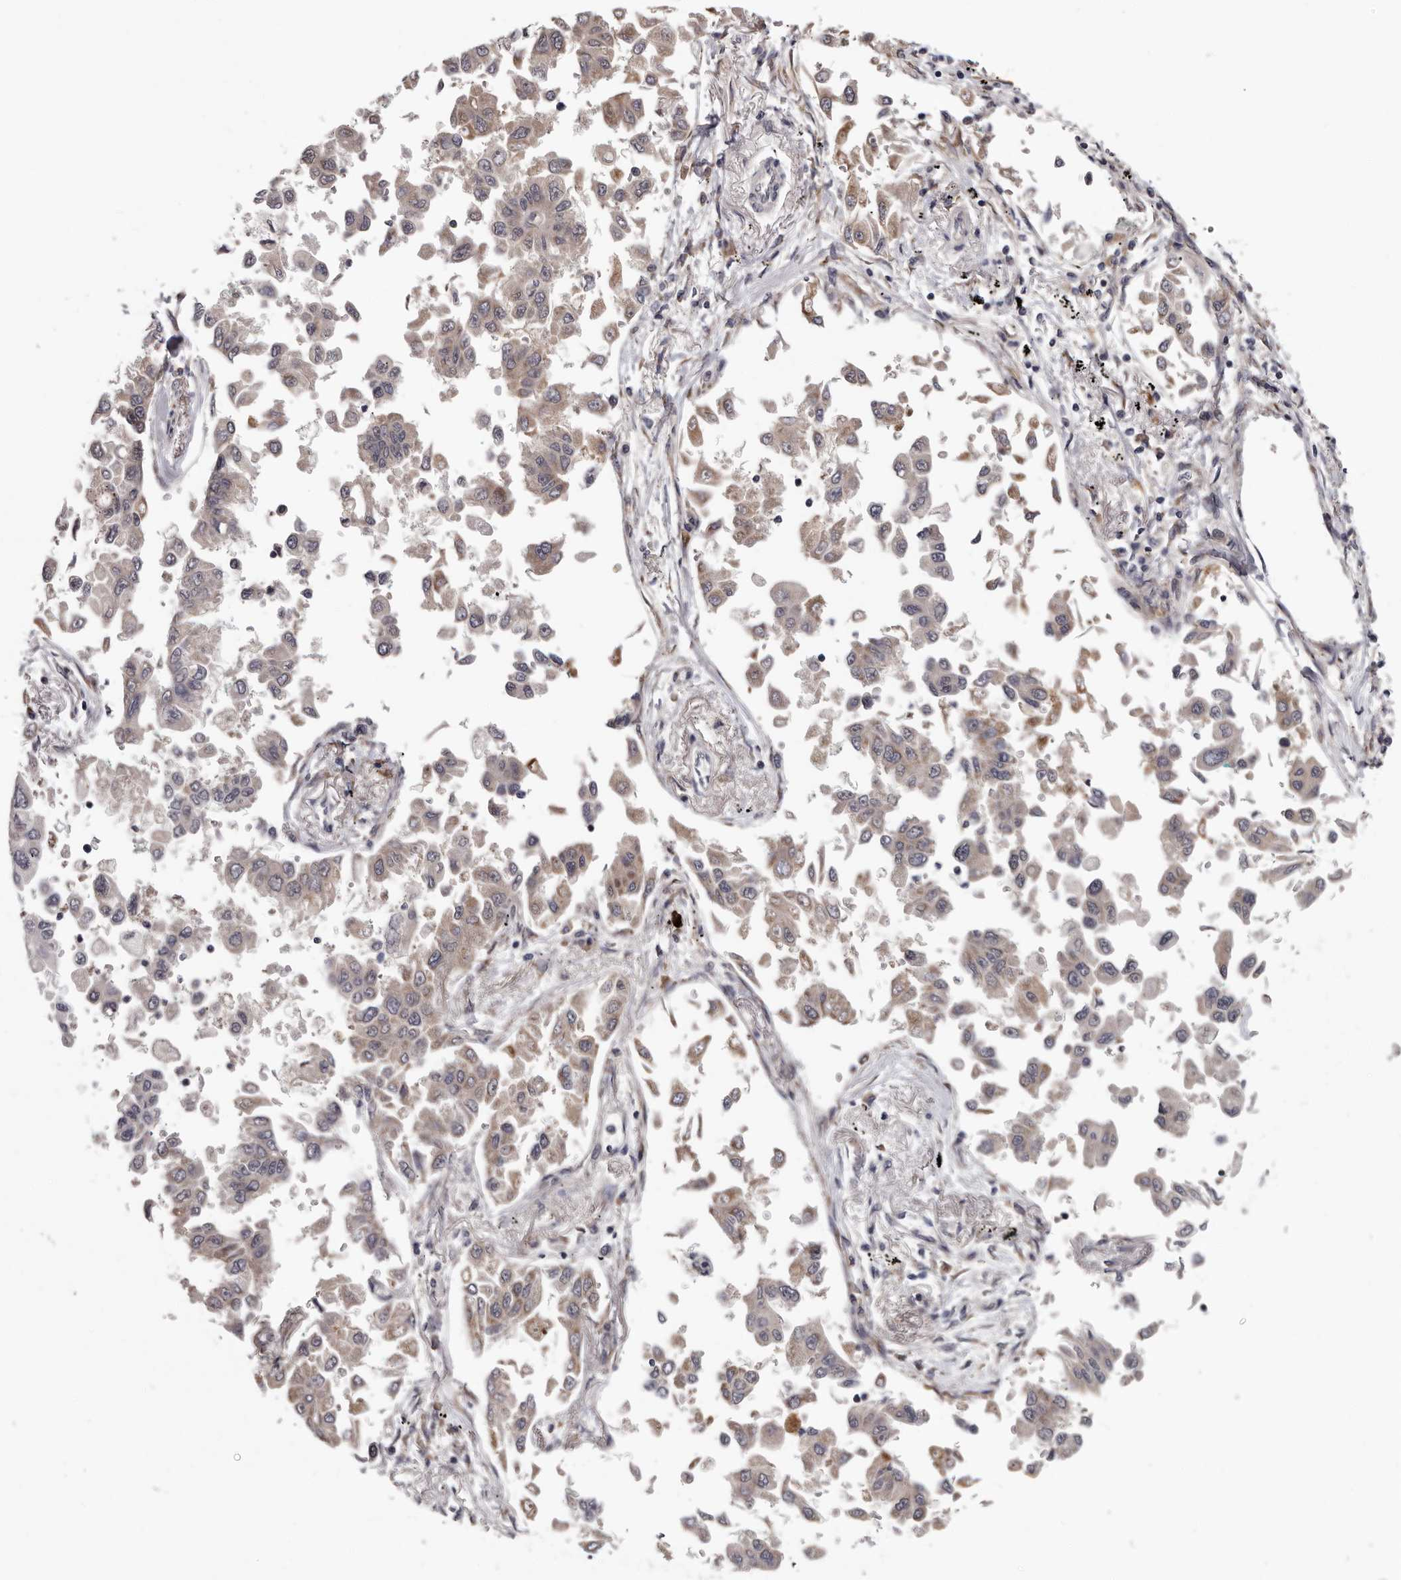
{"staining": {"intensity": "weak", "quantity": ">75%", "location": "cytoplasmic/membranous"}, "tissue": "lung cancer", "cell_type": "Tumor cells", "image_type": "cancer", "snomed": [{"axis": "morphology", "description": "Adenocarcinoma, NOS"}, {"axis": "topography", "description": "Lung"}], "caption": "High-magnification brightfield microscopy of lung cancer stained with DAB (3,3'-diaminobenzidine) (brown) and counterstained with hematoxylin (blue). tumor cells exhibit weak cytoplasmic/membranous positivity is identified in about>75% of cells.", "gene": "MED8", "patient": {"sex": "female", "age": 67}}